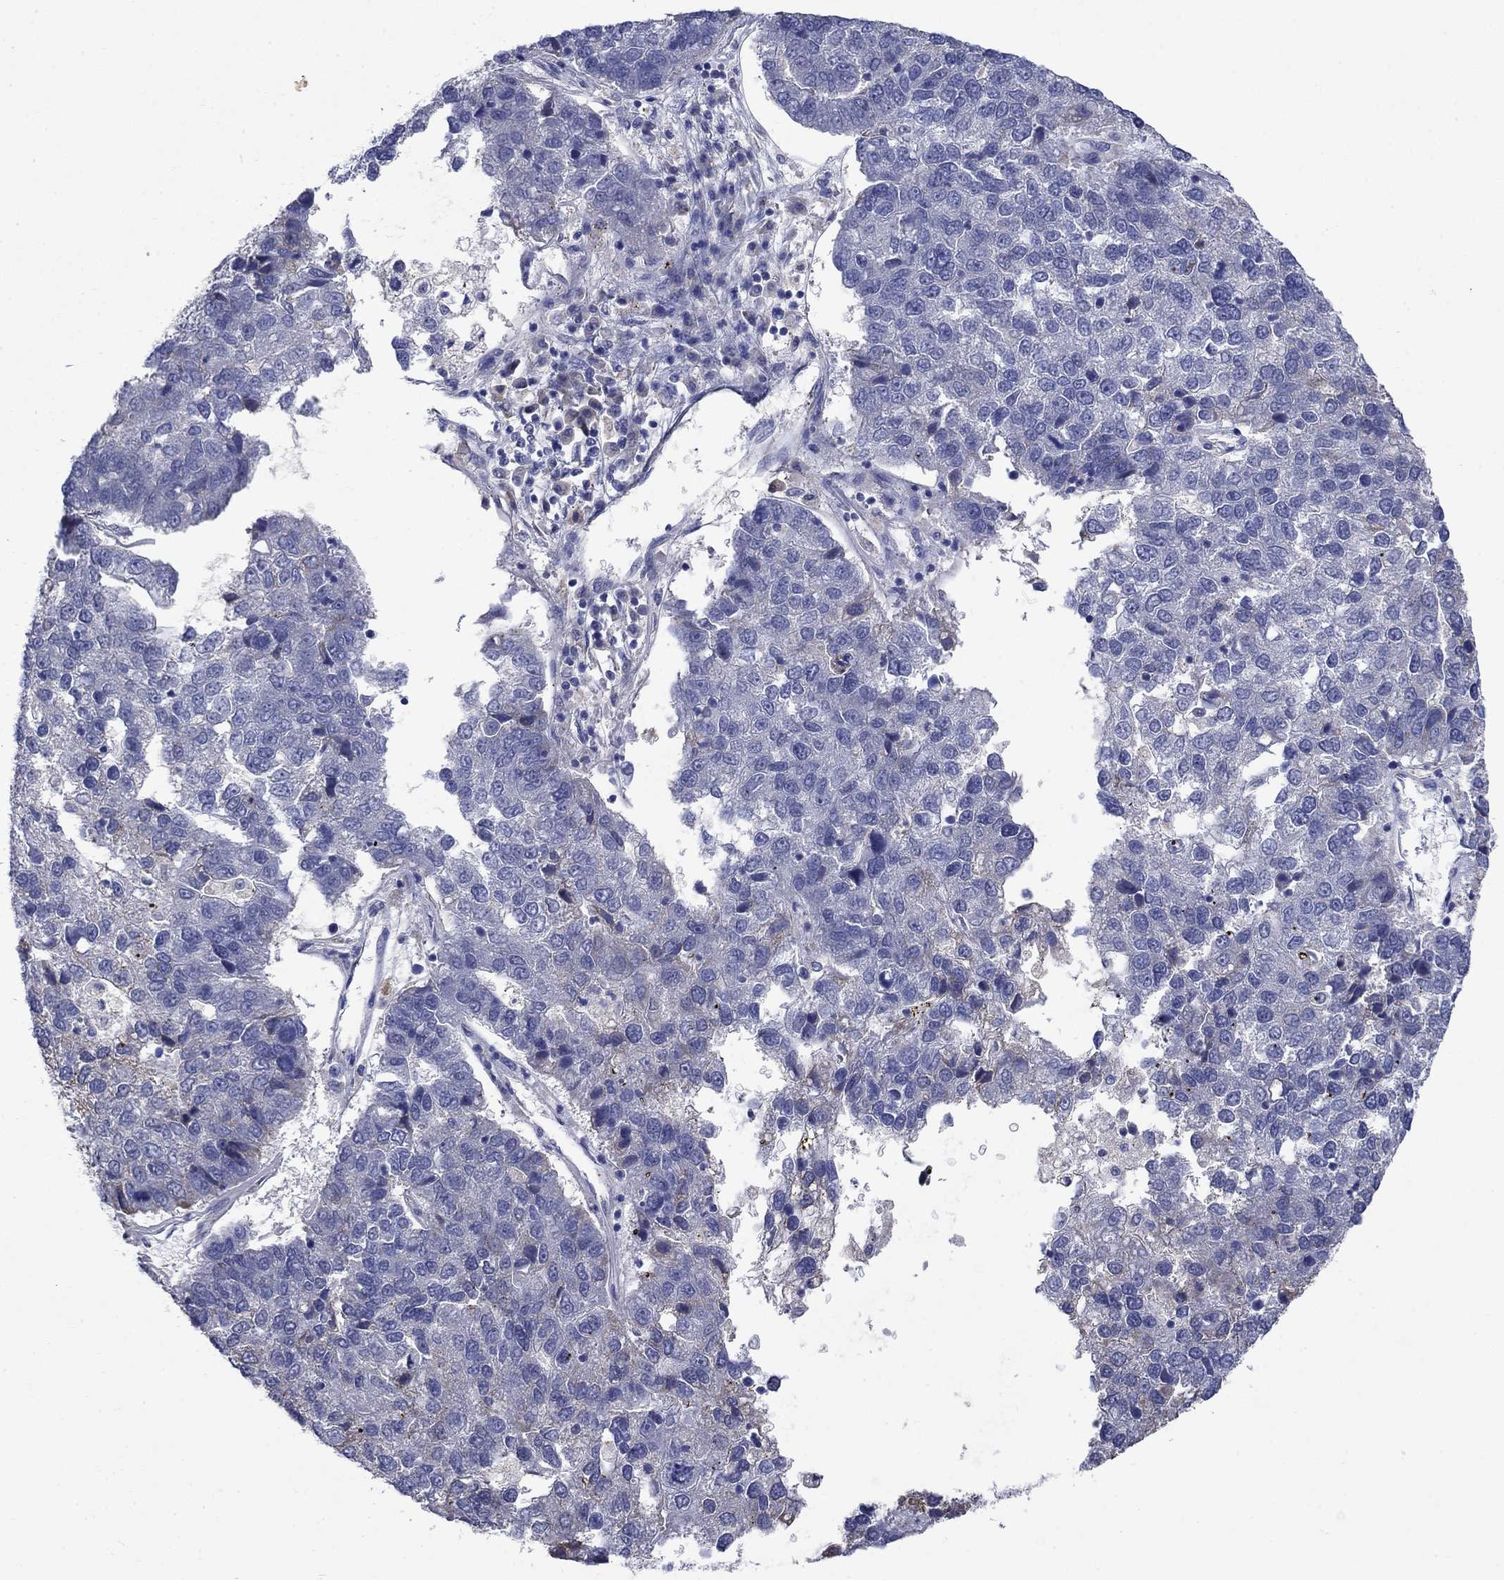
{"staining": {"intensity": "negative", "quantity": "none", "location": "none"}, "tissue": "pancreatic cancer", "cell_type": "Tumor cells", "image_type": "cancer", "snomed": [{"axis": "morphology", "description": "Adenocarcinoma, NOS"}, {"axis": "topography", "description": "Pancreas"}], "caption": "Tumor cells are negative for protein expression in human pancreatic adenocarcinoma.", "gene": "SULT2B1", "patient": {"sex": "female", "age": 61}}